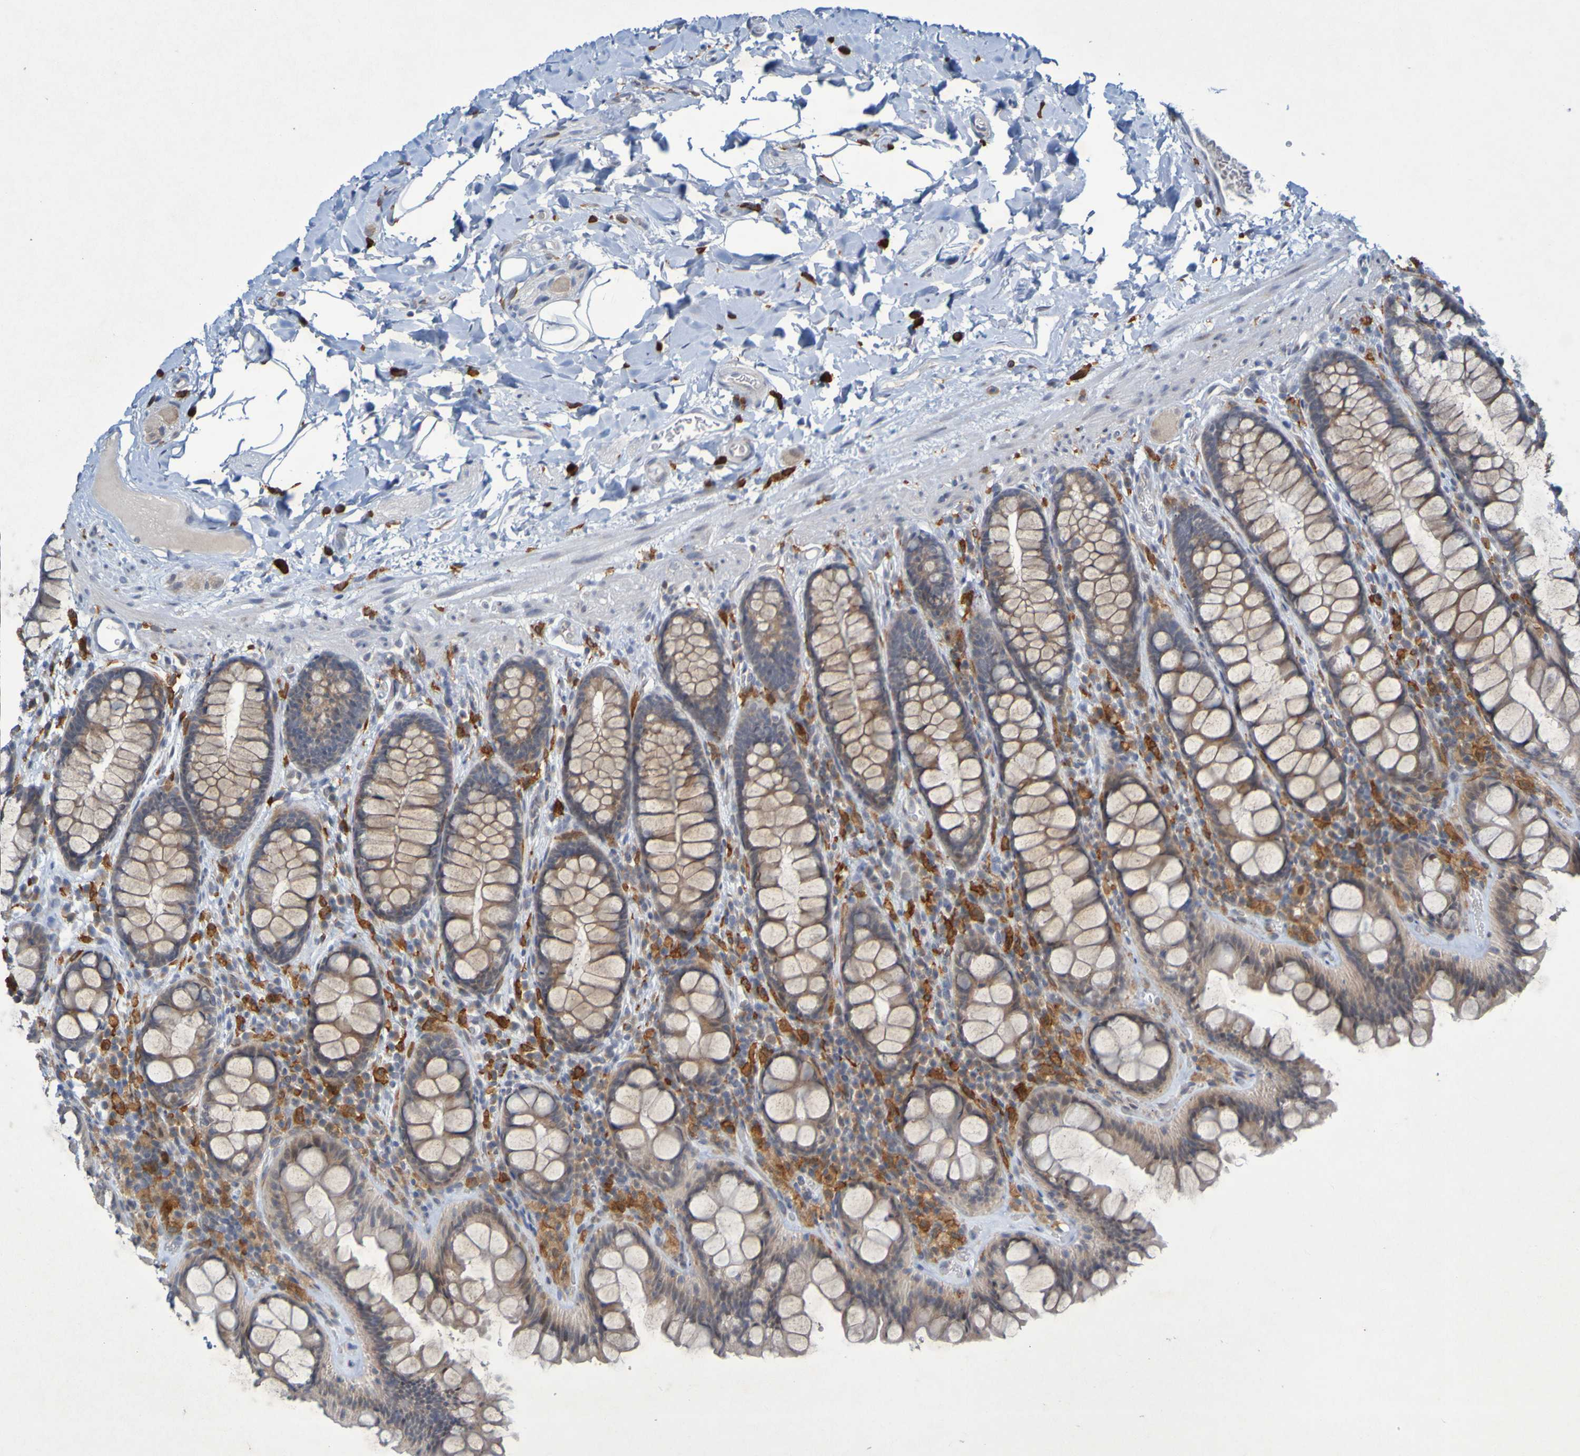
{"staining": {"intensity": "moderate", "quantity": "25%-75%", "location": "cytoplasmic/membranous"}, "tissue": "colon", "cell_type": "Endothelial cells", "image_type": "normal", "snomed": [{"axis": "morphology", "description": "Normal tissue, NOS"}, {"axis": "topography", "description": "Colon"}], "caption": "Immunohistochemical staining of unremarkable human colon displays 25%-75% levels of moderate cytoplasmic/membranous protein positivity in about 25%-75% of endothelial cells.", "gene": "LILRB5", "patient": {"sex": "female", "age": 80}}